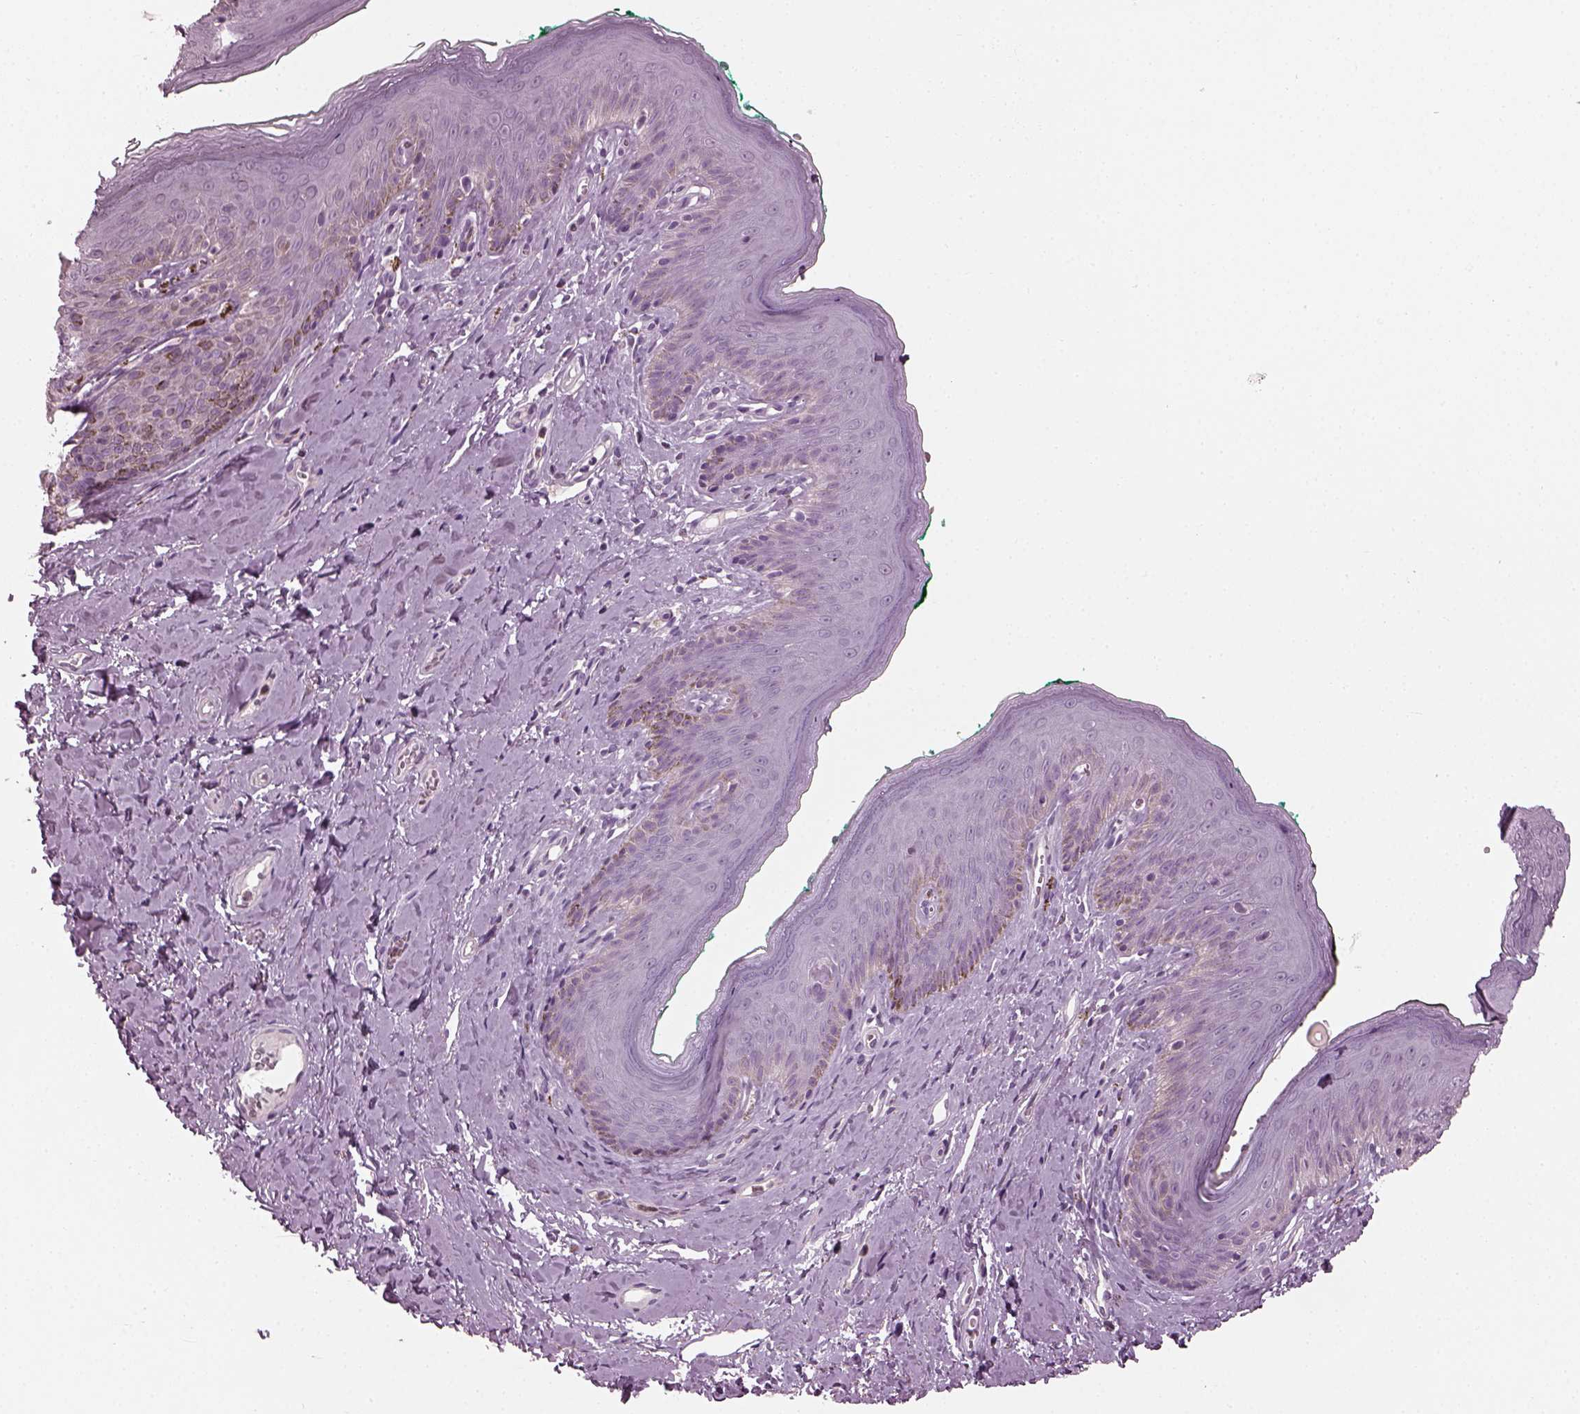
{"staining": {"intensity": "negative", "quantity": "none", "location": "none"}, "tissue": "skin", "cell_type": "Epidermal cells", "image_type": "normal", "snomed": [{"axis": "morphology", "description": "Normal tissue, NOS"}, {"axis": "topography", "description": "Vulva"}], "caption": "This is a micrograph of immunohistochemistry (IHC) staining of benign skin, which shows no staining in epidermal cells.", "gene": "BFSP1", "patient": {"sex": "female", "age": 66}}